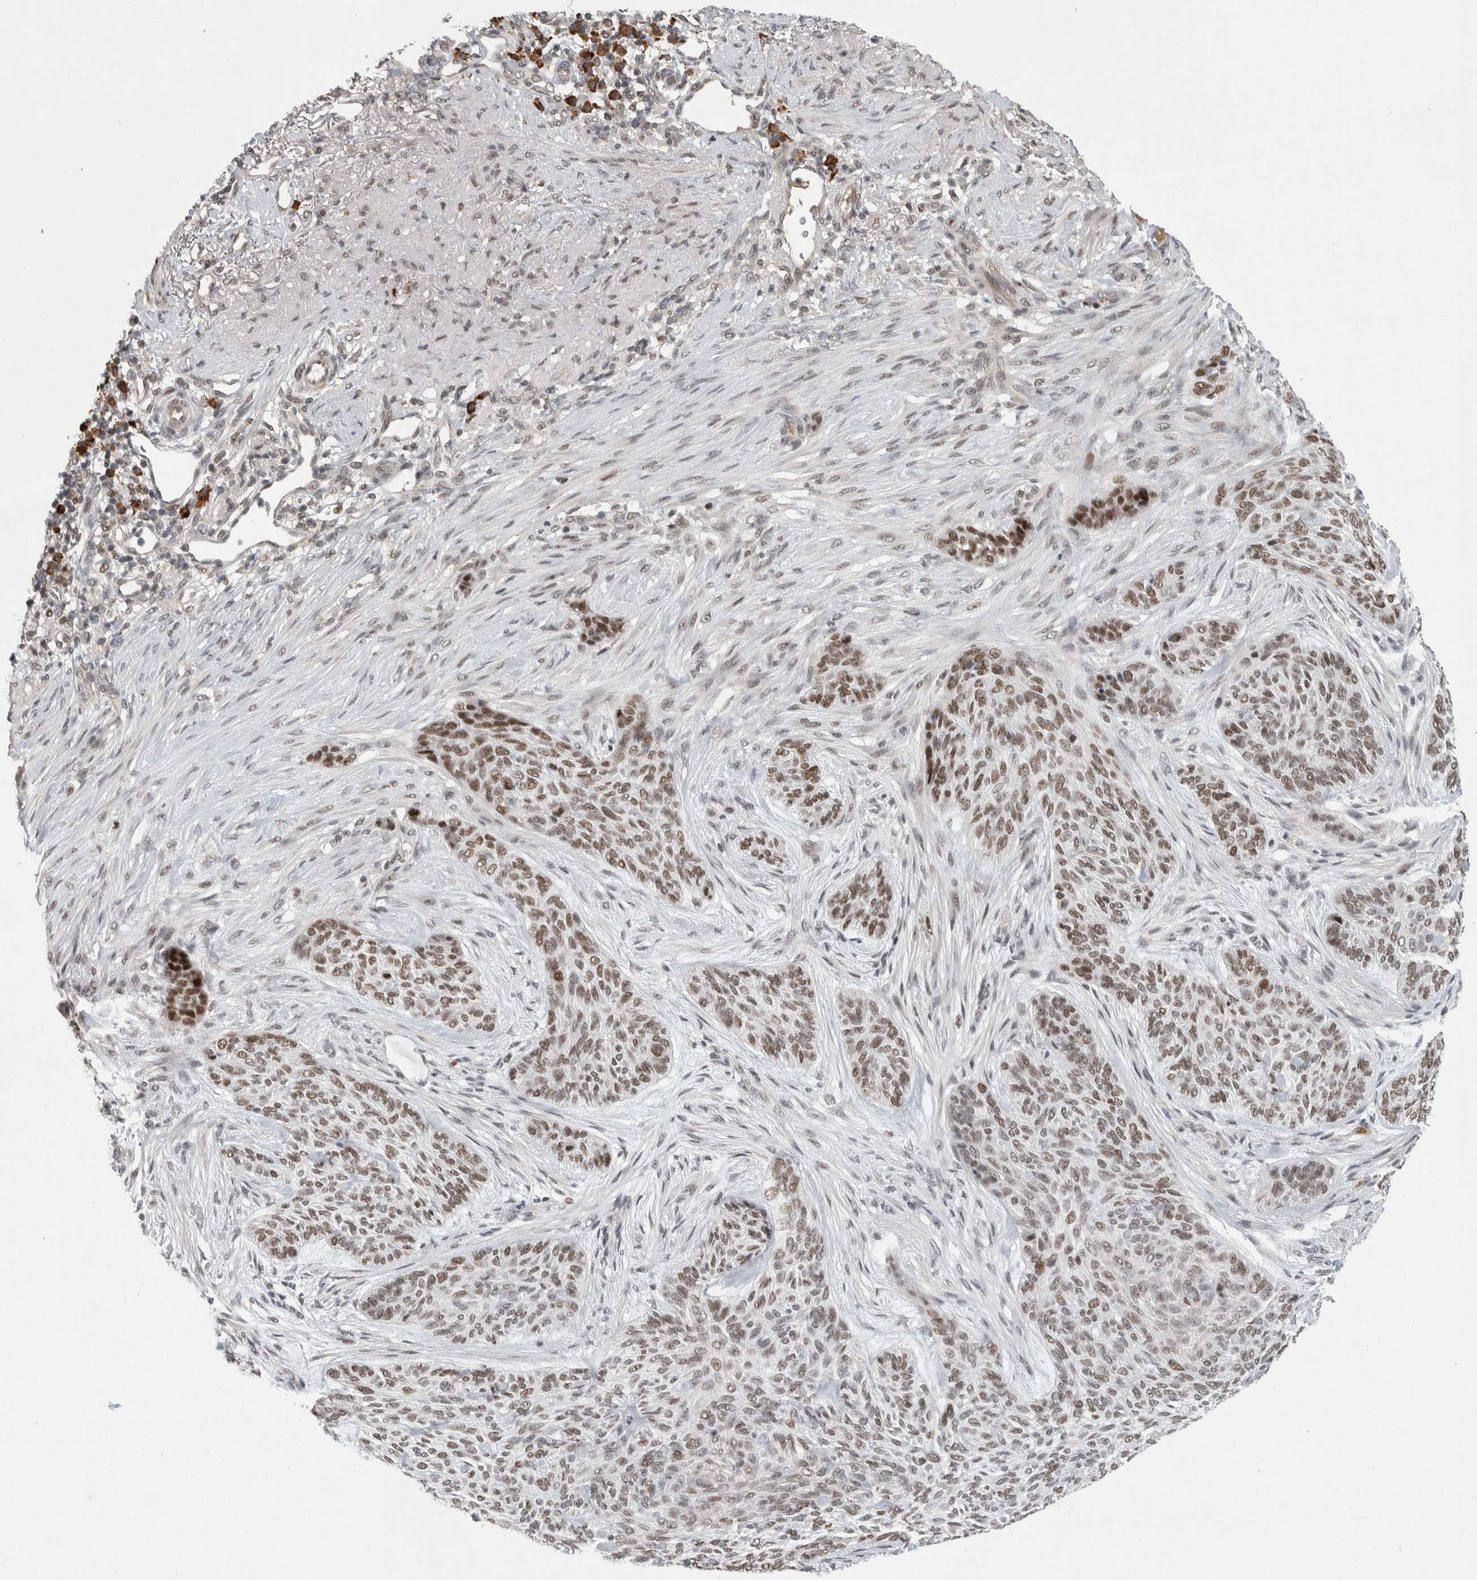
{"staining": {"intensity": "moderate", "quantity": ">75%", "location": "nuclear"}, "tissue": "skin cancer", "cell_type": "Tumor cells", "image_type": "cancer", "snomed": [{"axis": "morphology", "description": "Basal cell carcinoma"}, {"axis": "topography", "description": "Skin"}], "caption": "The immunohistochemical stain labels moderate nuclear positivity in tumor cells of basal cell carcinoma (skin) tissue. (DAB = brown stain, brightfield microscopy at high magnification).", "gene": "ZNF592", "patient": {"sex": "male", "age": 55}}